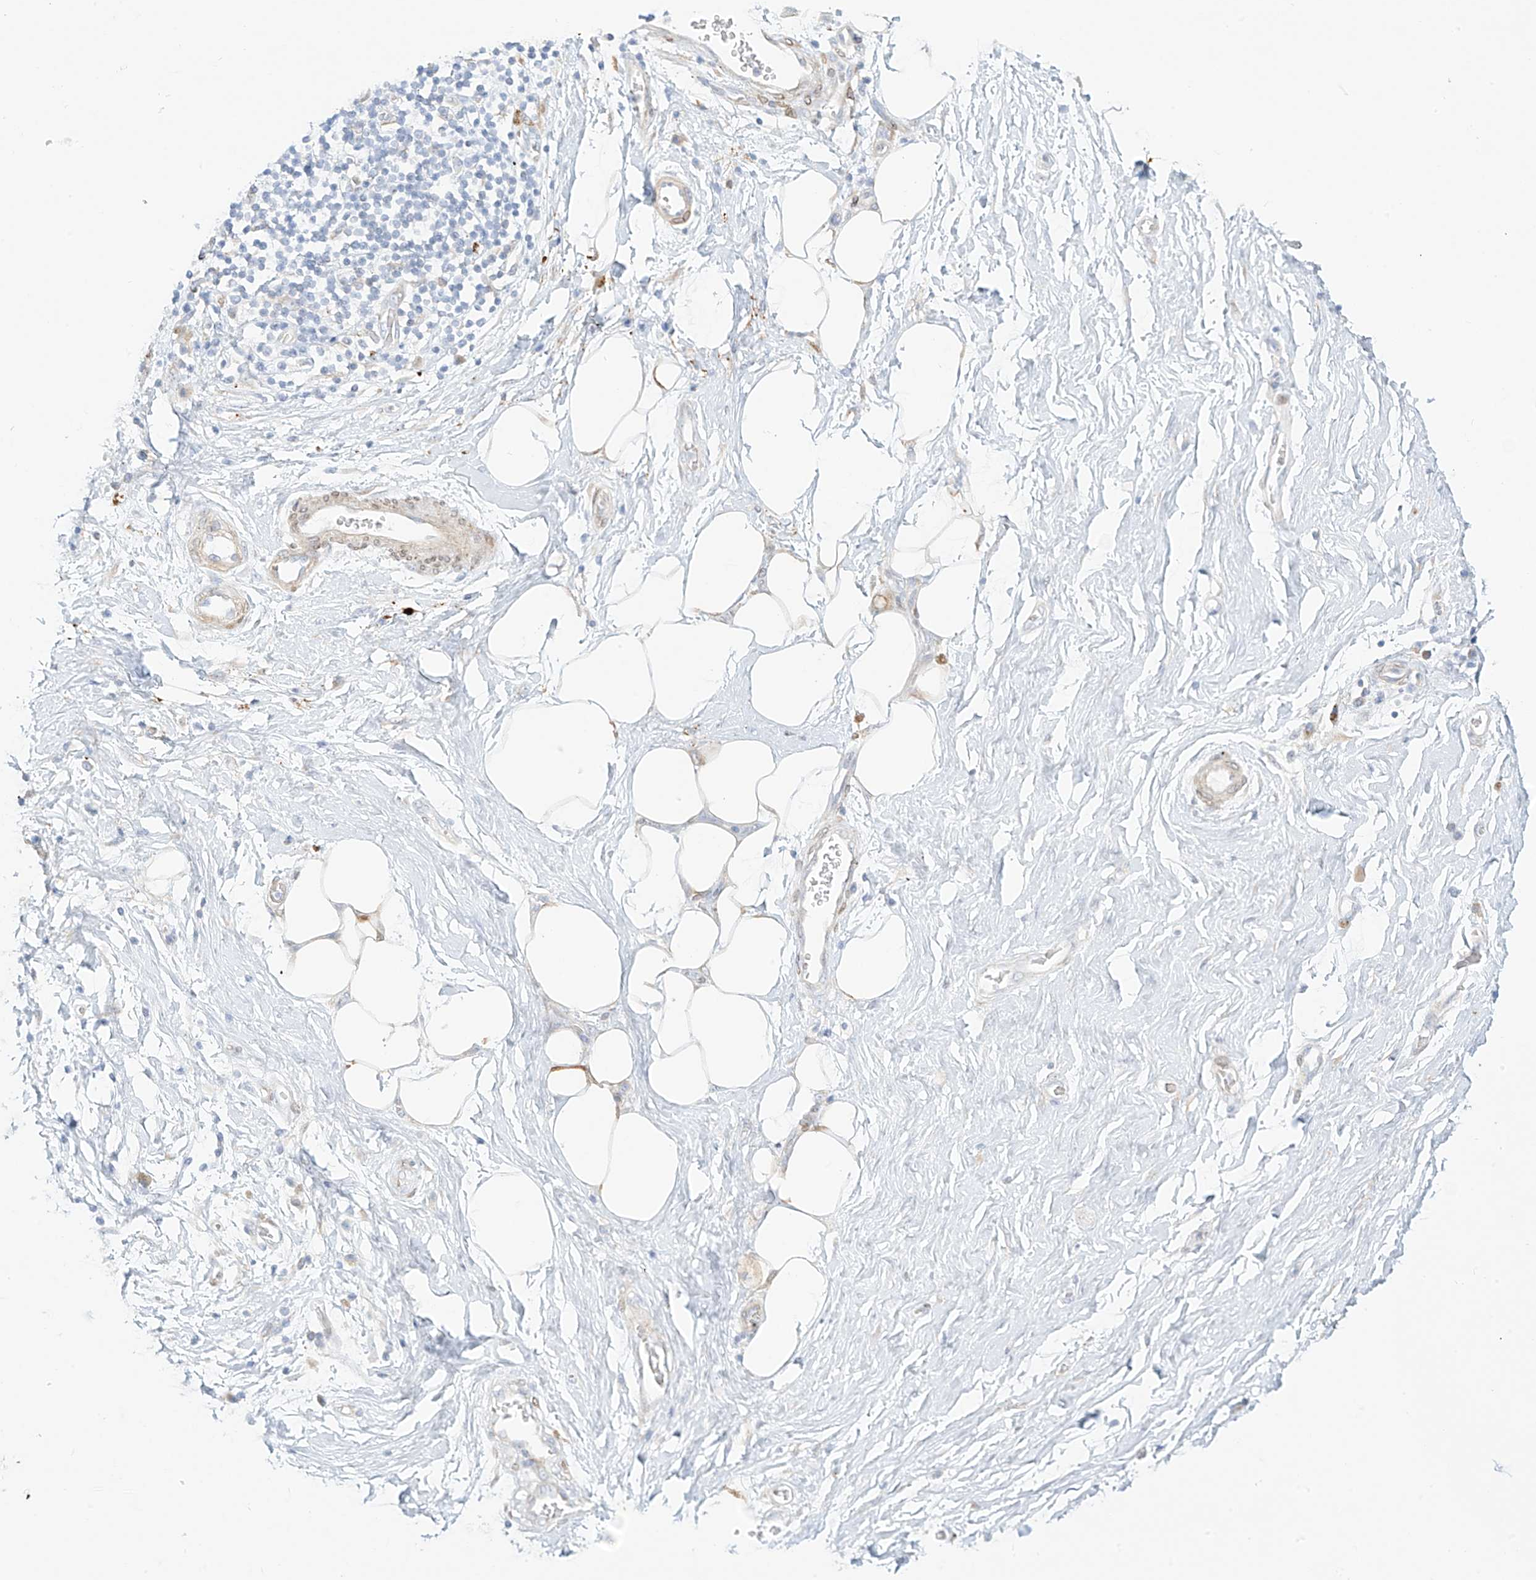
{"staining": {"intensity": "moderate", "quantity": "<25%", "location": "cytoplasmic/membranous"}, "tissue": "adipose tissue", "cell_type": "Adipocytes", "image_type": "normal", "snomed": [{"axis": "morphology", "description": "Normal tissue, NOS"}, {"axis": "morphology", "description": "Adenocarcinoma, NOS"}, {"axis": "topography", "description": "Pancreas"}, {"axis": "topography", "description": "Peripheral nerve tissue"}], "caption": "The micrograph demonstrates a brown stain indicating the presence of a protein in the cytoplasmic/membranous of adipocytes in adipose tissue. (DAB (3,3'-diaminobenzidine) IHC, brown staining for protein, blue staining for nuclei).", "gene": "PCYOX1", "patient": {"sex": "male", "age": 59}}